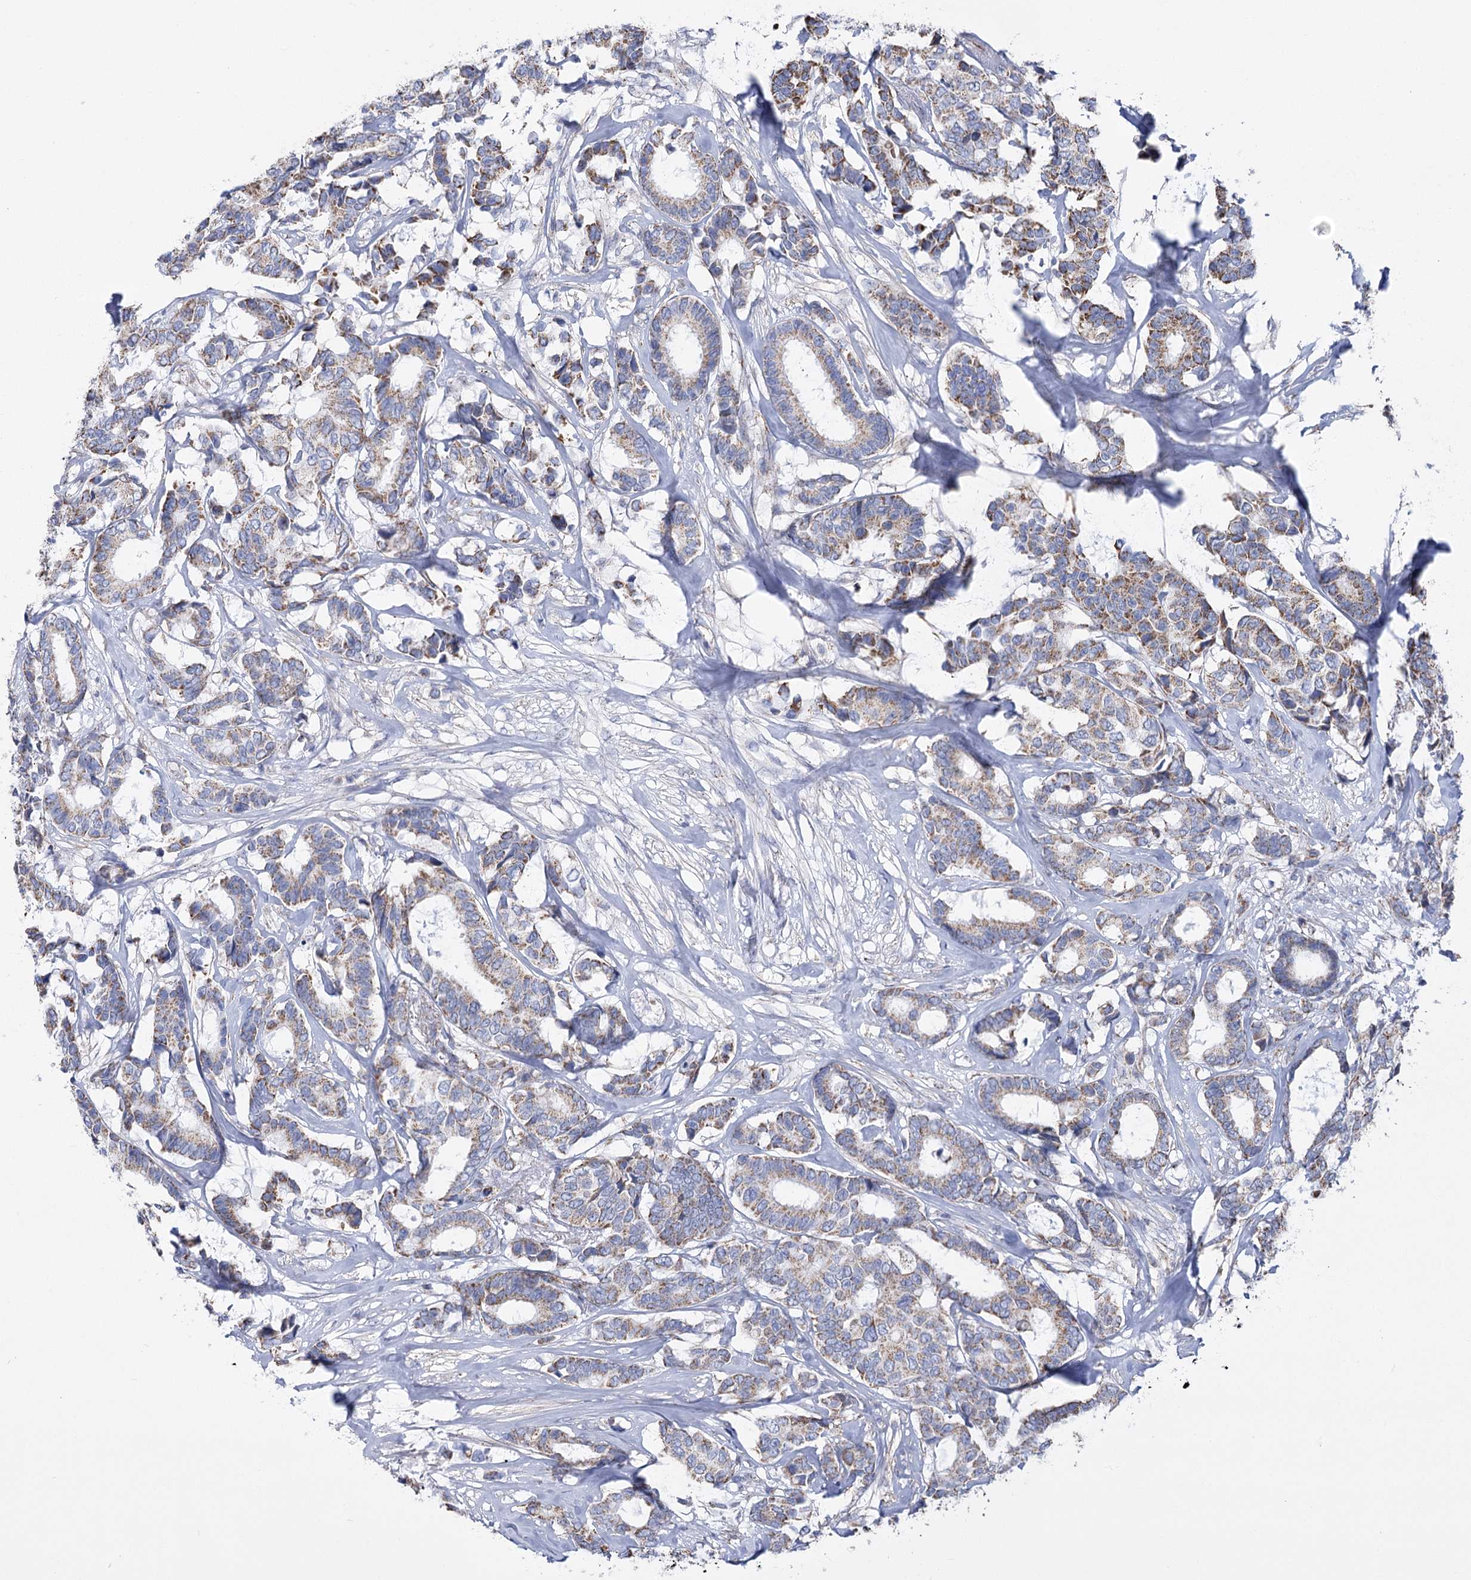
{"staining": {"intensity": "moderate", "quantity": "25%-75%", "location": "cytoplasmic/membranous"}, "tissue": "breast cancer", "cell_type": "Tumor cells", "image_type": "cancer", "snomed": [{"axis": "morphology", "description": "Duct carcinoma"}, {"axis": "topography", "description": "Breast"}], "caption": "Tumor cells reveal medium levels of moderate cytoplasmic/membranous expression in about 25%-75% of cells in breast cancer (invasive ductal carcinoma). (DAB IHC with brightfield microscopy, high magnification).", "gene": "PDHB", "patient": {"sex": "female", "age": 87}}